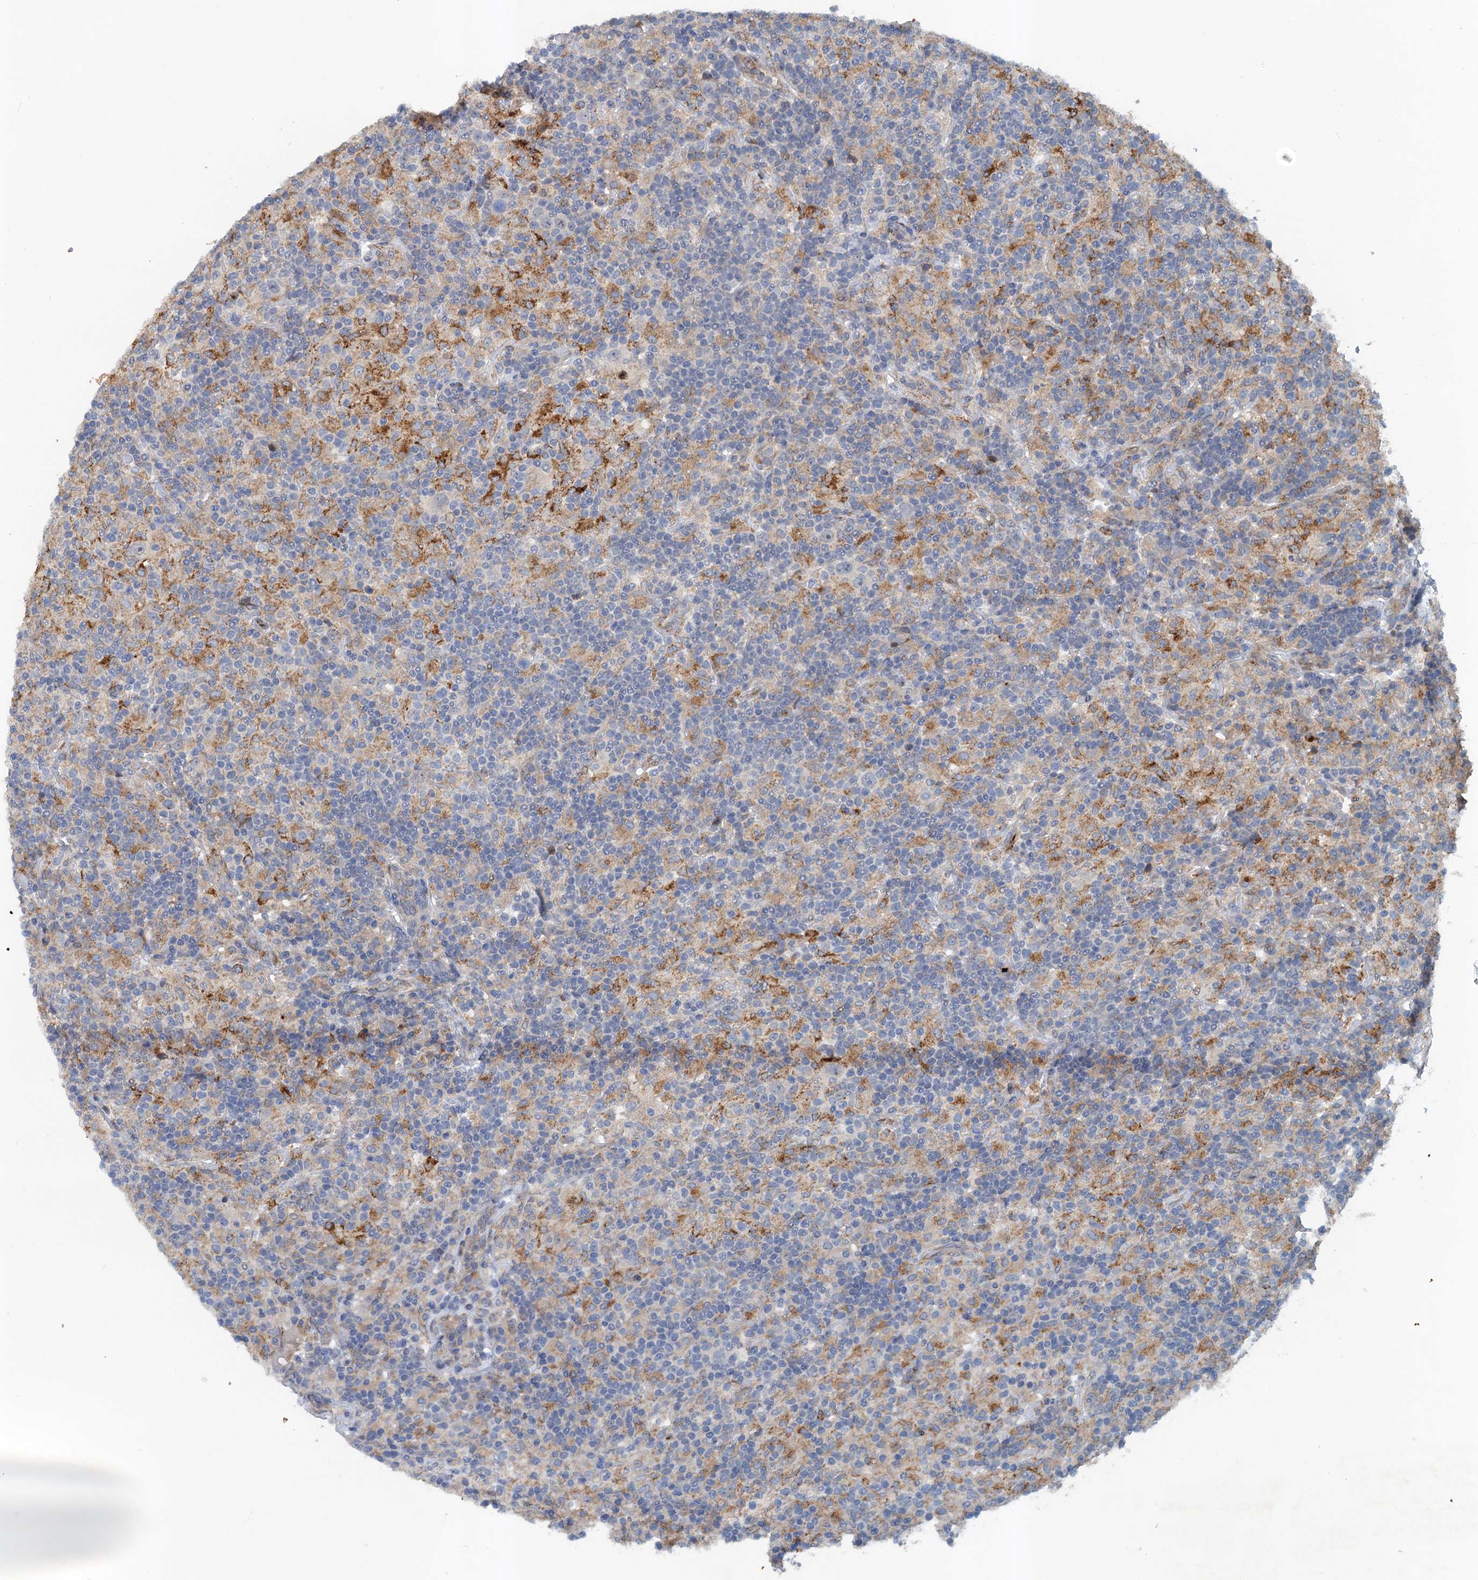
{"staining": {"intensity": "negative", "quantity": "none", "location": "none"}, "tissue": "lymphoma", "cell_type": "Tumor cells", "image_type": "cancer", "snomed": [{"axis": "morphology", "description": "Hodgkin's disease, NOS"}, {"axis": "topography", "description": "Lymph node"}], "caption": "Histopathology image shows no protein expression in tumor cells of lymphoma tissue.", "gene": "NBEA", "patient": {"sex": "male", "age": 70}}